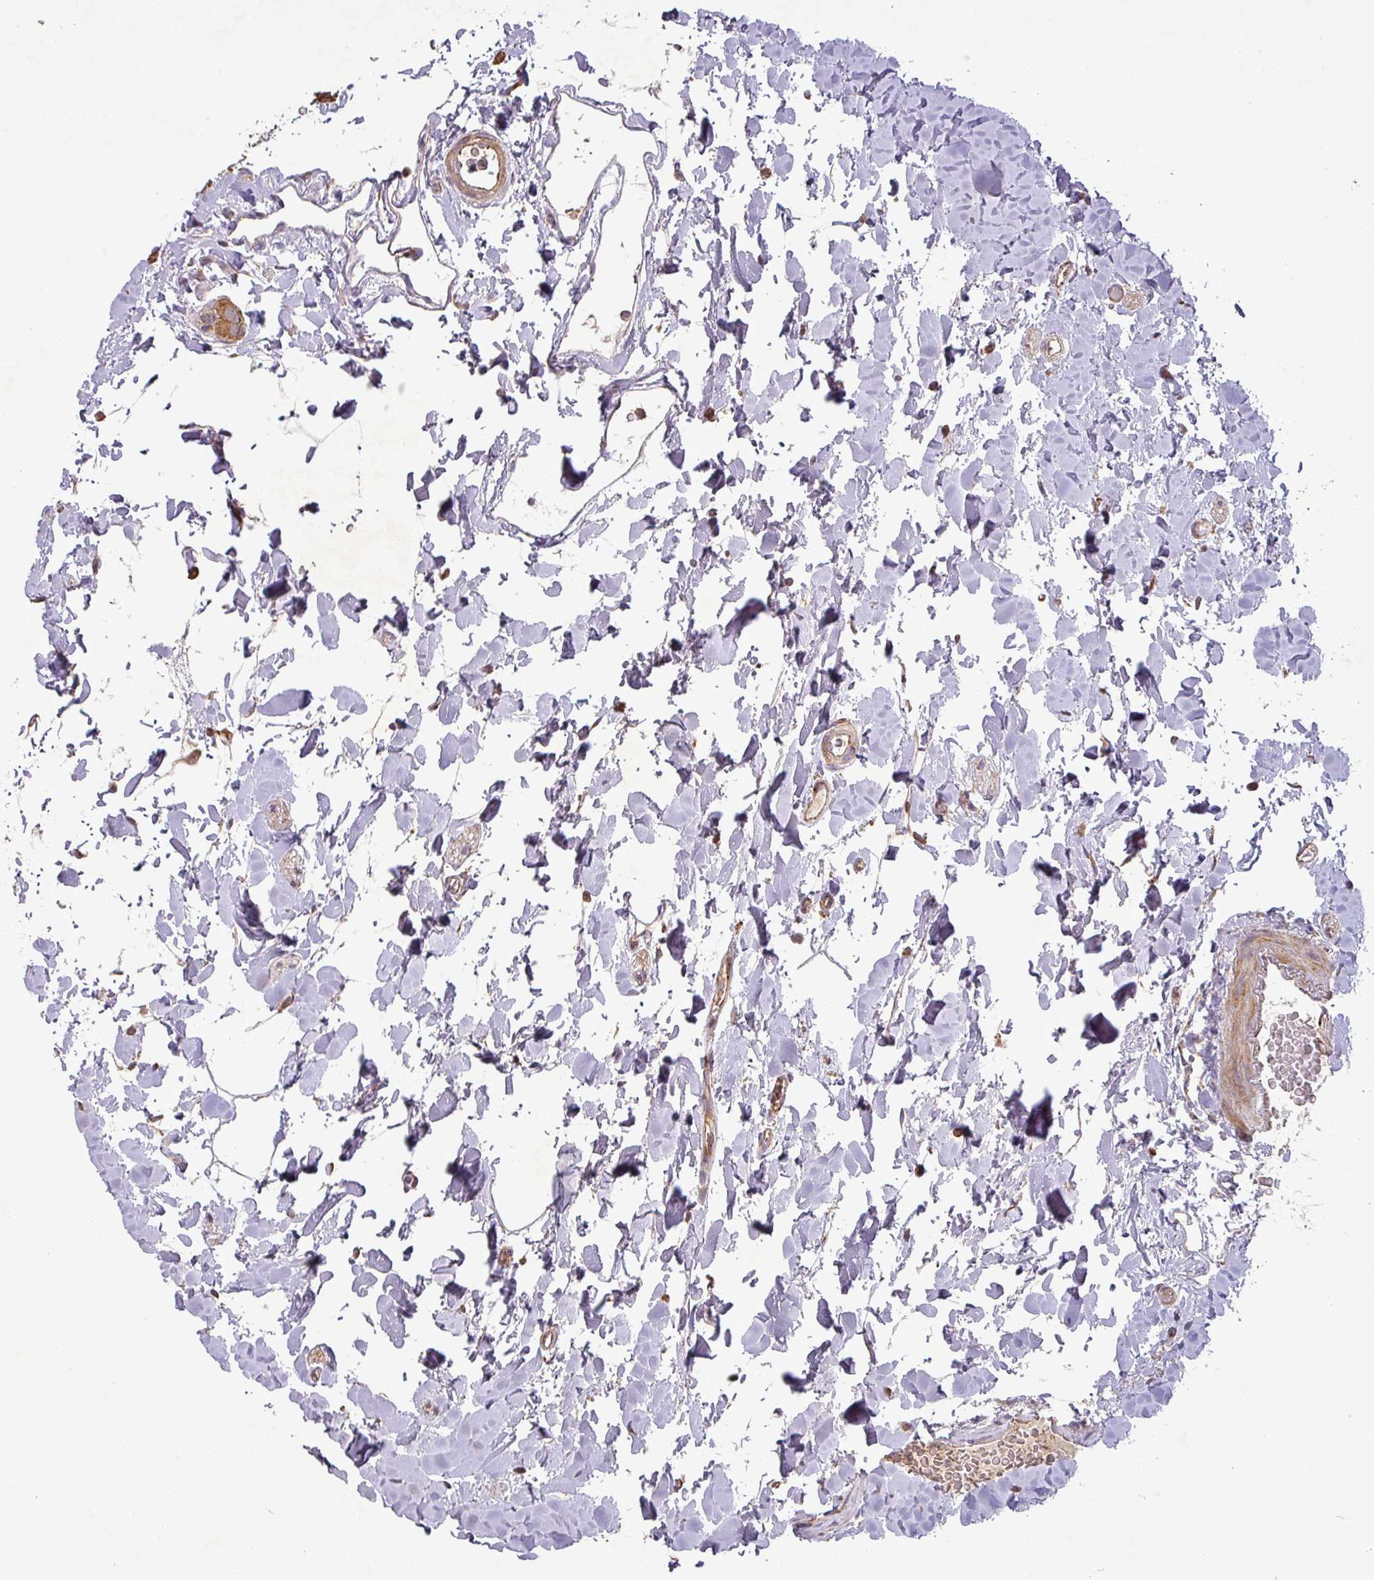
{"staining": {"intensity": "moderate", "quantity": ">75%", "location": "cytoplasmic/membranous"}, "tissue": "colon", "cell_type": "Endothelial cells", "image_type": "normal", "snomed": [{"axis": "morphology", "description": "Normal tissue, NOS"}, {"axis": "topography", "description": "Colon"}], "caption": "Protein expression analysis of normal human colon reveals moderate cytoplasmic/membranous expression in approximately >75% of endothelial cells. The staining was performed using DAB (3,3'-diaminobenzidine), with brown indicating positive protein expression. Nuclei are stained blue with hematoxylin.", "gene": "GPD2", "patient": {"sex": "male", "age": 75}}